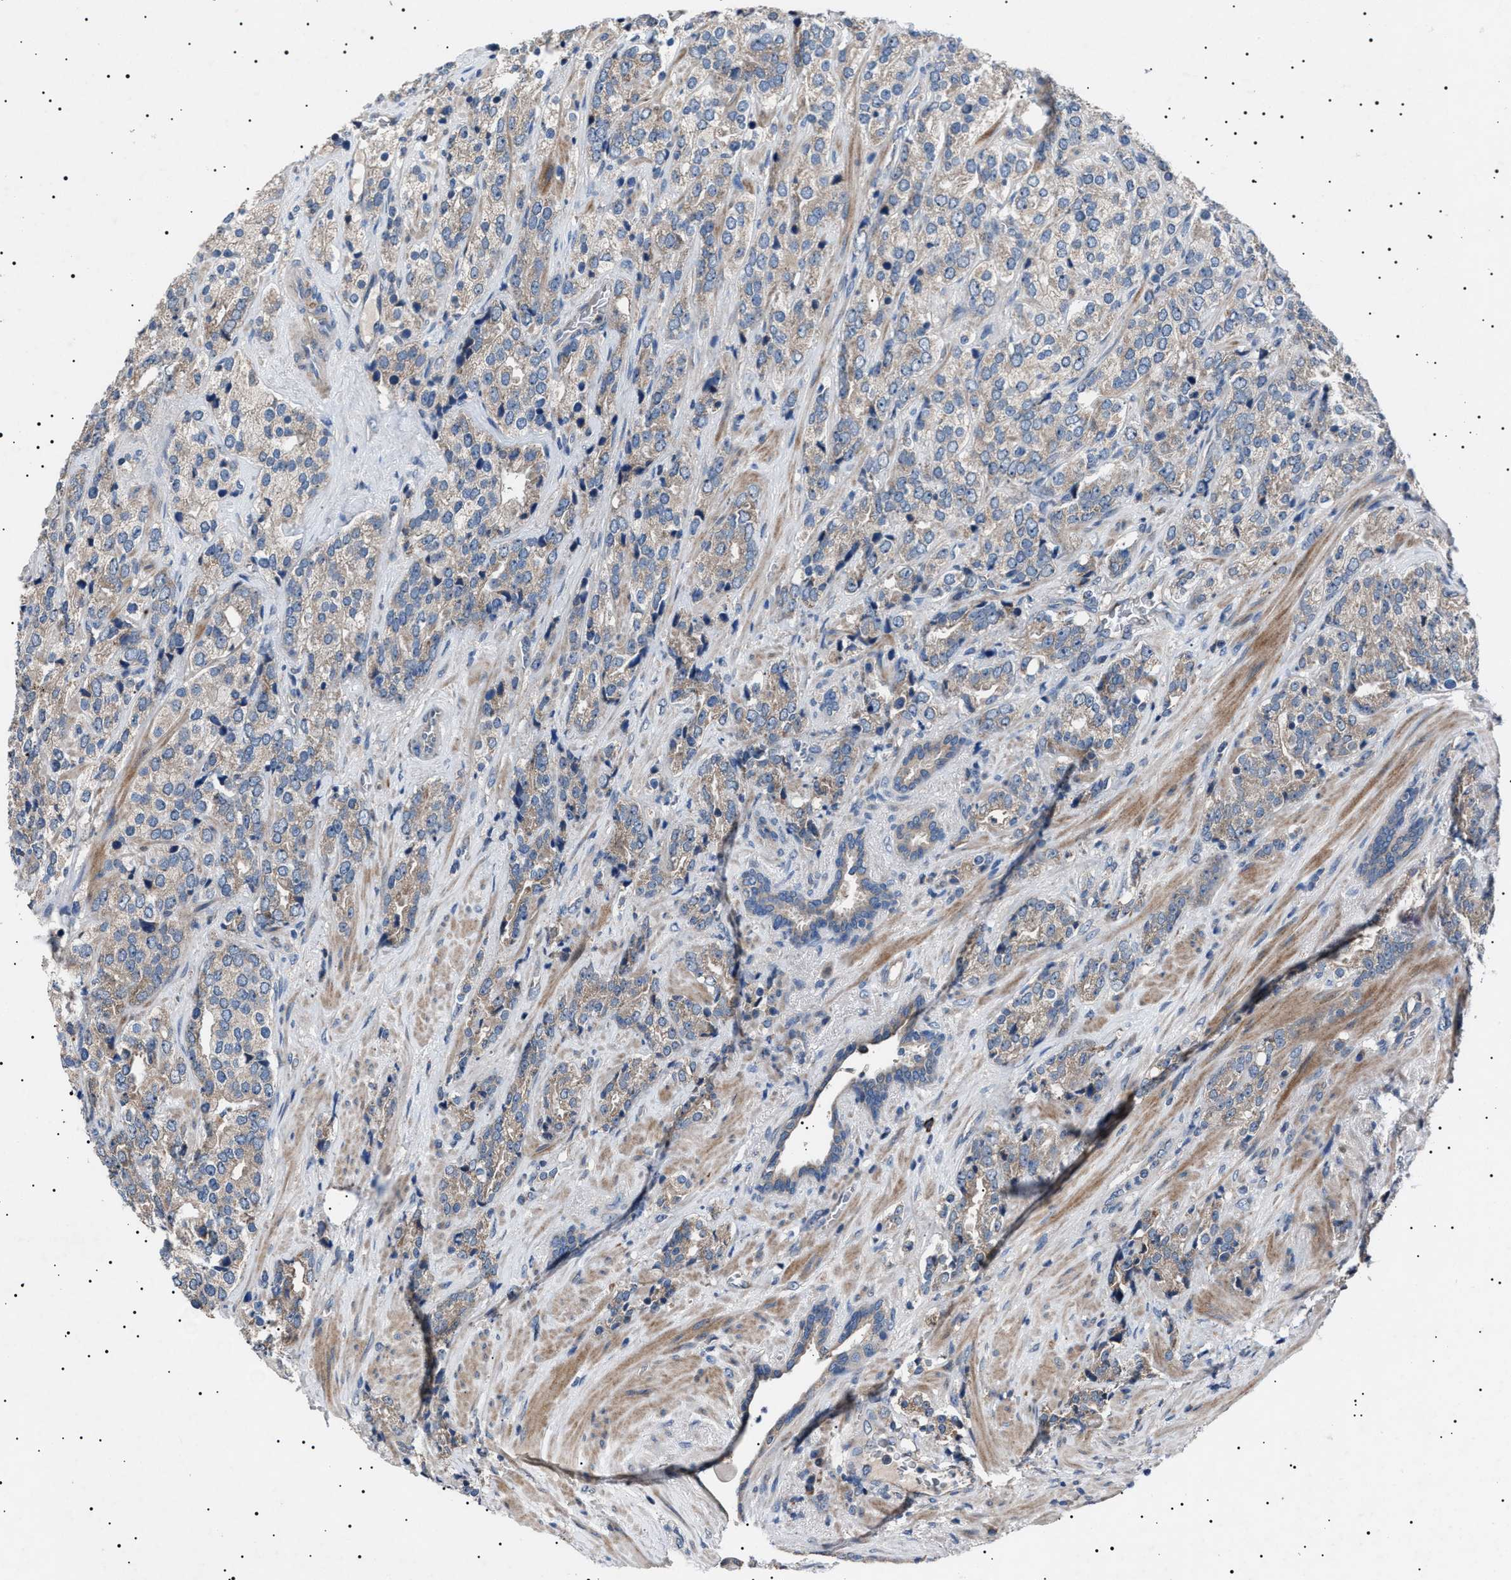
{"staining": {"intensity": "weak", "quantity": "25%-75%", "location": "cytoplasmic/membranous"}, "tissue": "prostate cancer", "cell_type": "Tumor cells", "image_type": "cancer", "snomed": [{"axis": "morphology", "description": "Adenocarcinoma, High grade"}, {"axis": "topography", "description": "Prostate"}], "caption": "IHC staining of adenocarcinoma (high-grade) (prostate), which displays low levels of weak cytoplasmic/membranous staining in about 25%-75% of tumor cells indicating weak cytoplasmic/membranous protein staining. The staining was performed using DAB (brown) for protein detection and nuclei were counterstained in hematoxylin (blue).", "gene": "PTRH1", "patient": {"sex": "male", "age": 71}}